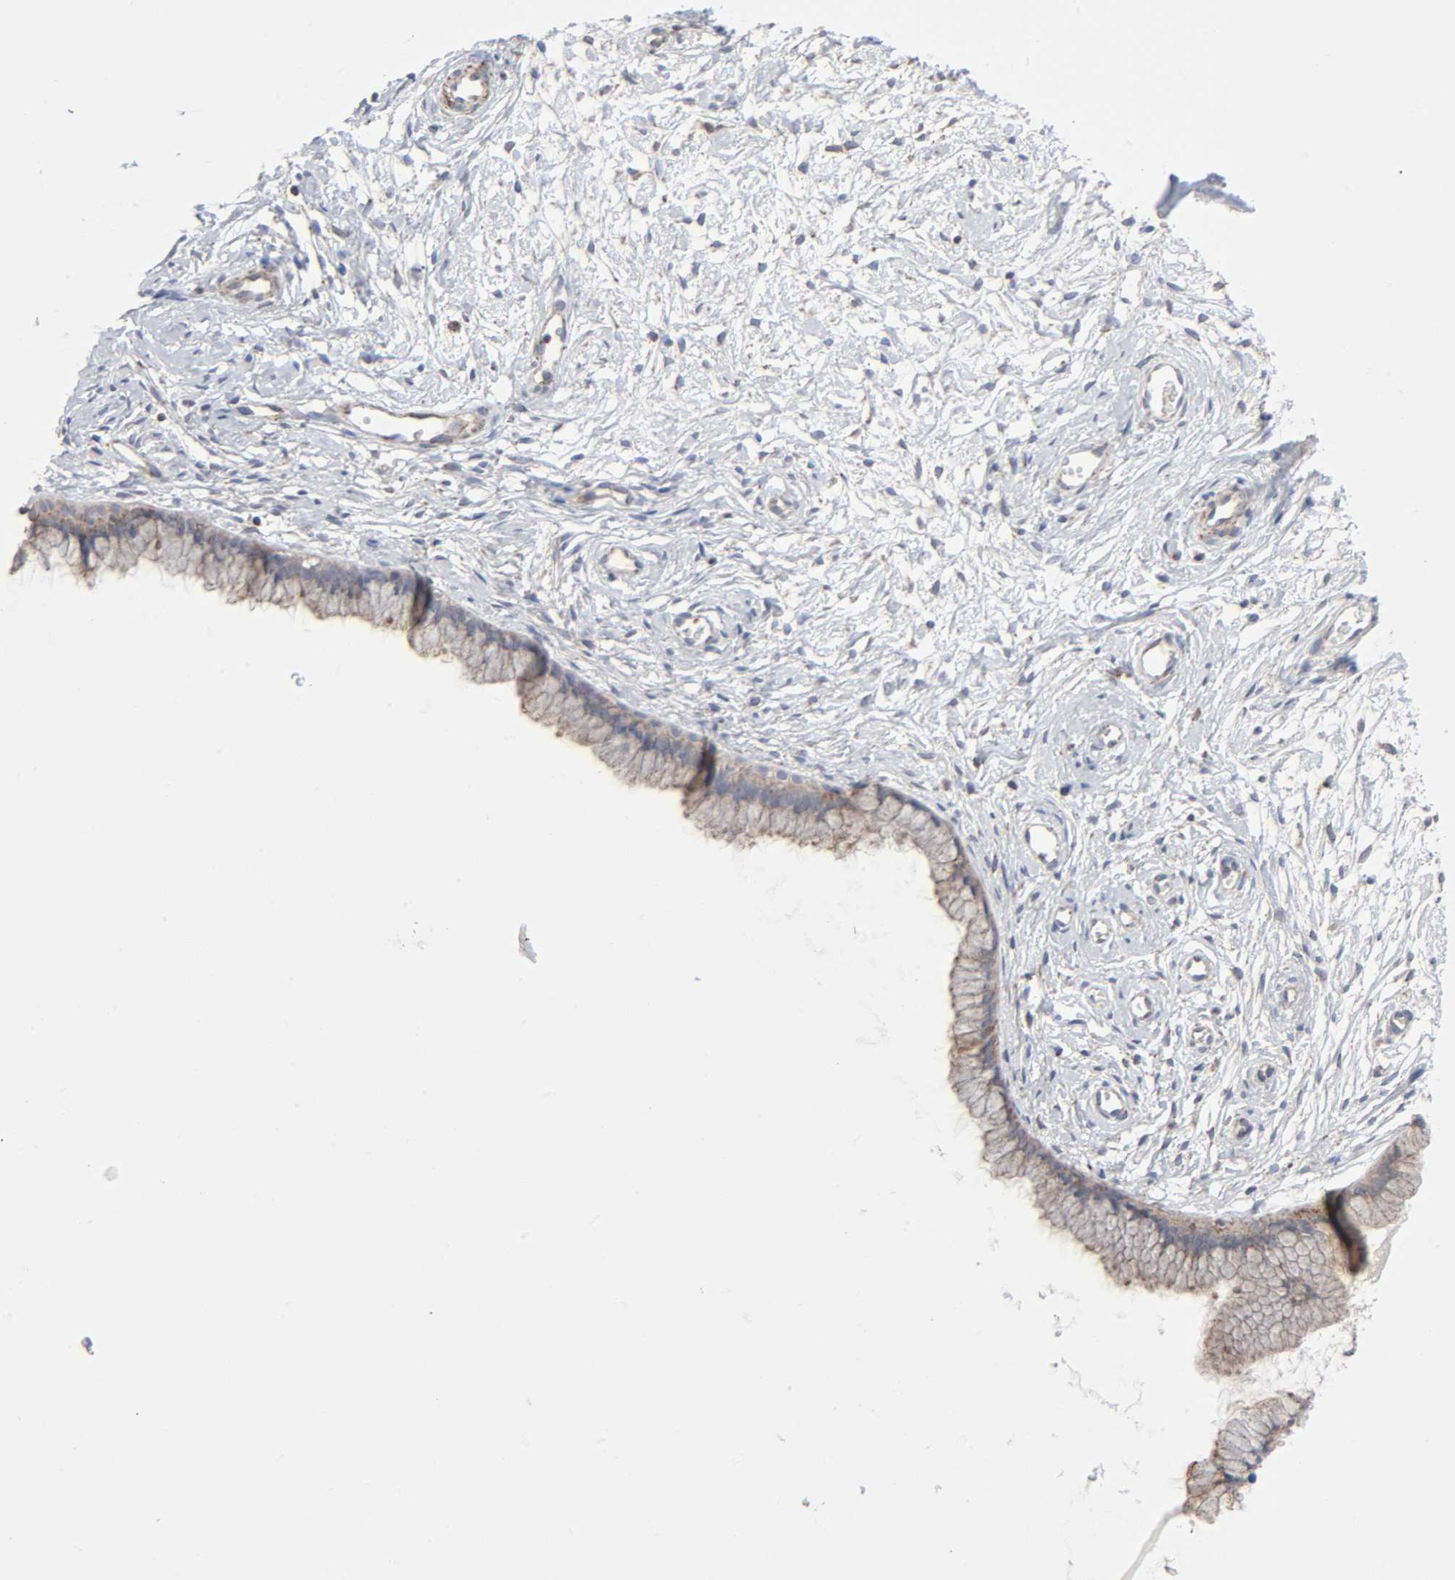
{"staining": {"intensity": "weak", "quantity": ">75%", "location": "cytoplasmic/membranous"}, "tissue": "cervix", "cell_type": "Glandular cells", "image_type": "normal", "snomed": [{"axis": "morphology", "description": "Normal tissue, NOS"}, {"axis": "topography", "description": "Cervix"}], "caption": "A low amount of weak cytoplasmic/membranous expression is appreciated in approximately >75% of glandular cells in normal cervix. The staining is performed using DAB brown chromogen to label protein expression. The nuclei are counter-stained blue using hematoxylin.", "gene": "SYT16", "patient": {"sex": "female", "age": 39}}